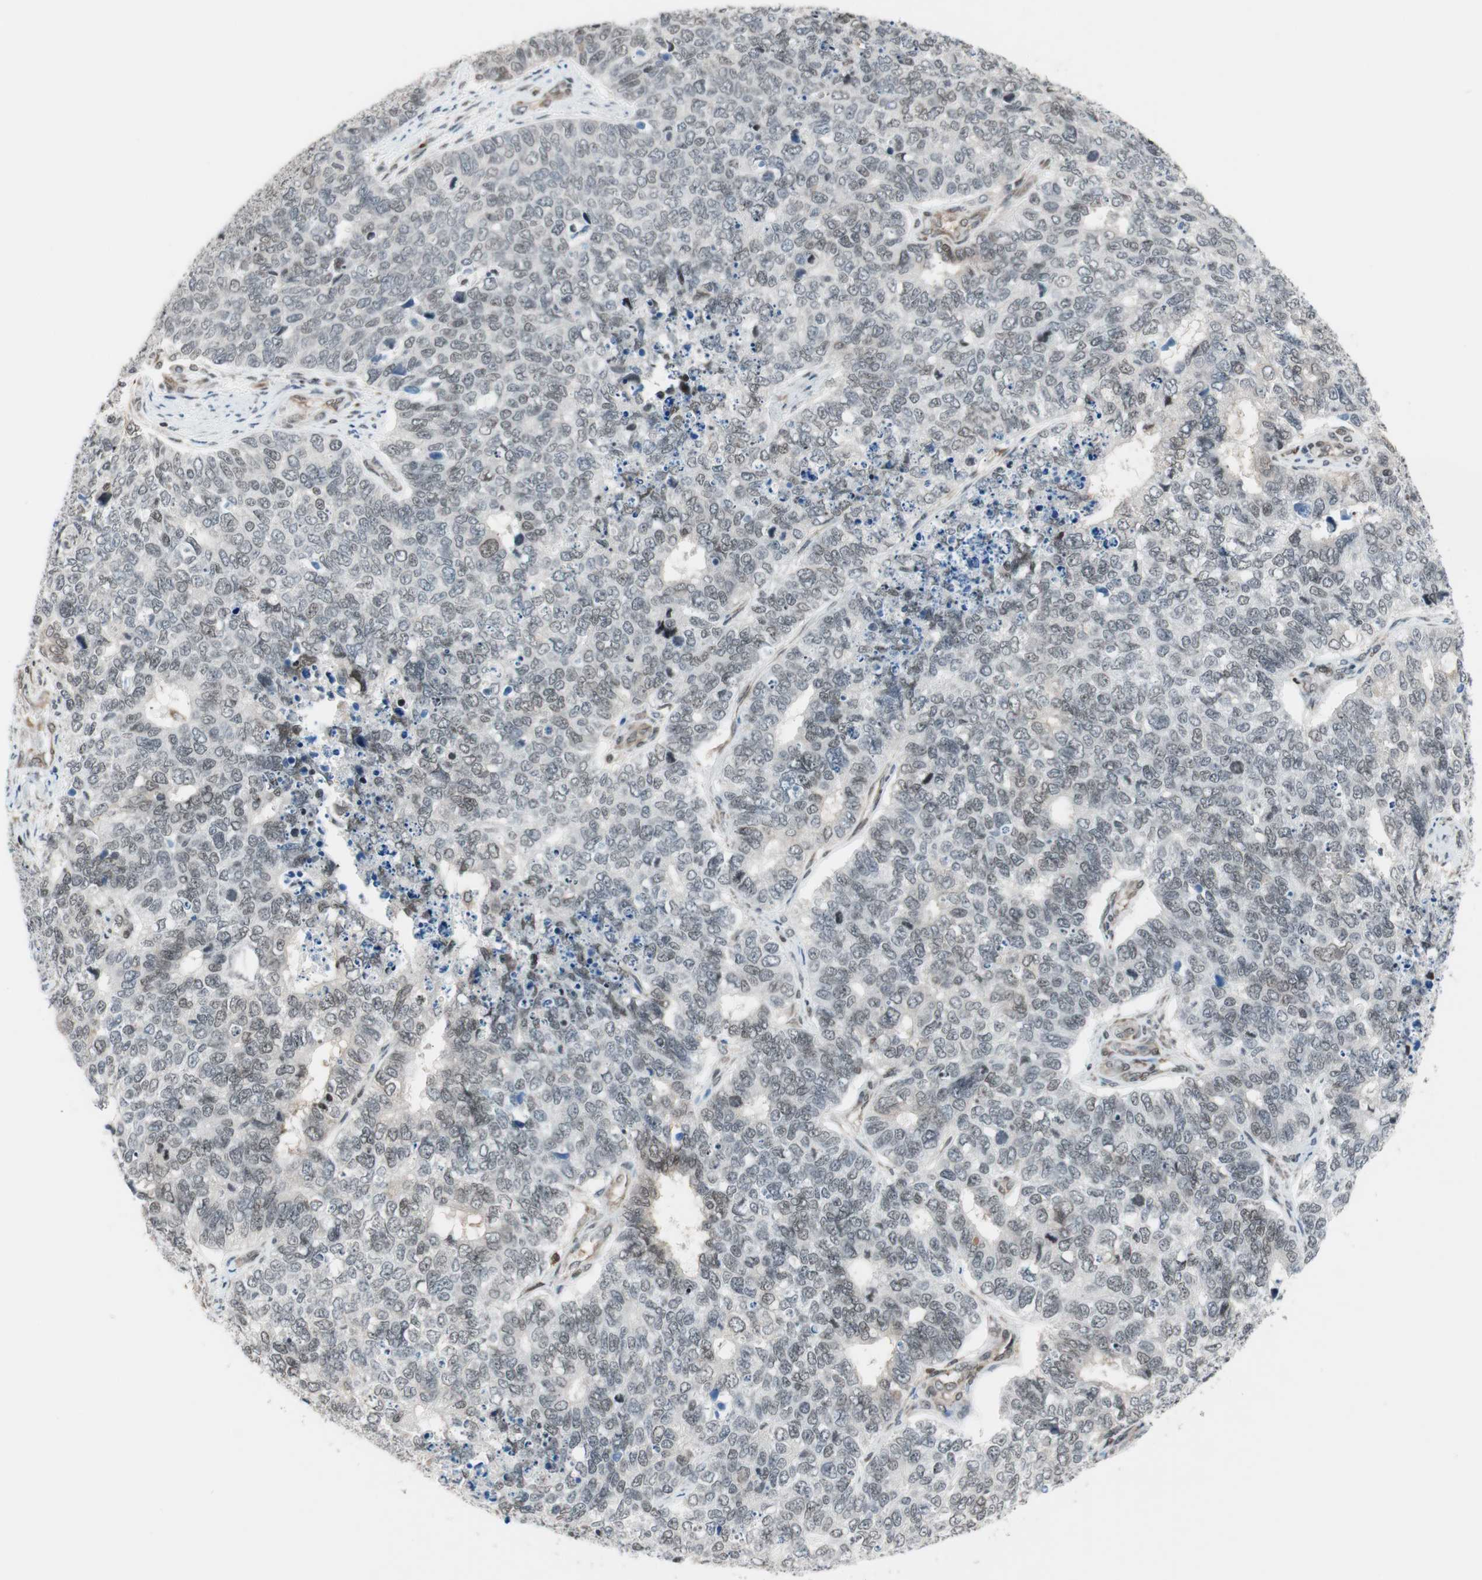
{"staining": {"intensity": "negative", "quantity": "none", "location": "none"}, "tissue": "cervical cancer", "cell_type": "Tumor cells", "image_type": "cancer", "snomed": [{"axis": "morphology", "description": "Squamous cell carcinoma, NOS"}, {"axis": "topography", "description": "Cervix"}], "caption": "IHC image of neoplastic tissue: cervical cancer (squamous cell carcinoma) stained with DAB (3,3'-diaminobenzidine) shows no significant protein positivity in tumor cells. The staining was performed using DAB to visualize the protein expression in brown, while the nuclei were stained in blue with hematoxylin (Magnification: 20x).", "gene": "ZNF512B", "patient": {"sex": "female", "age": 63}}